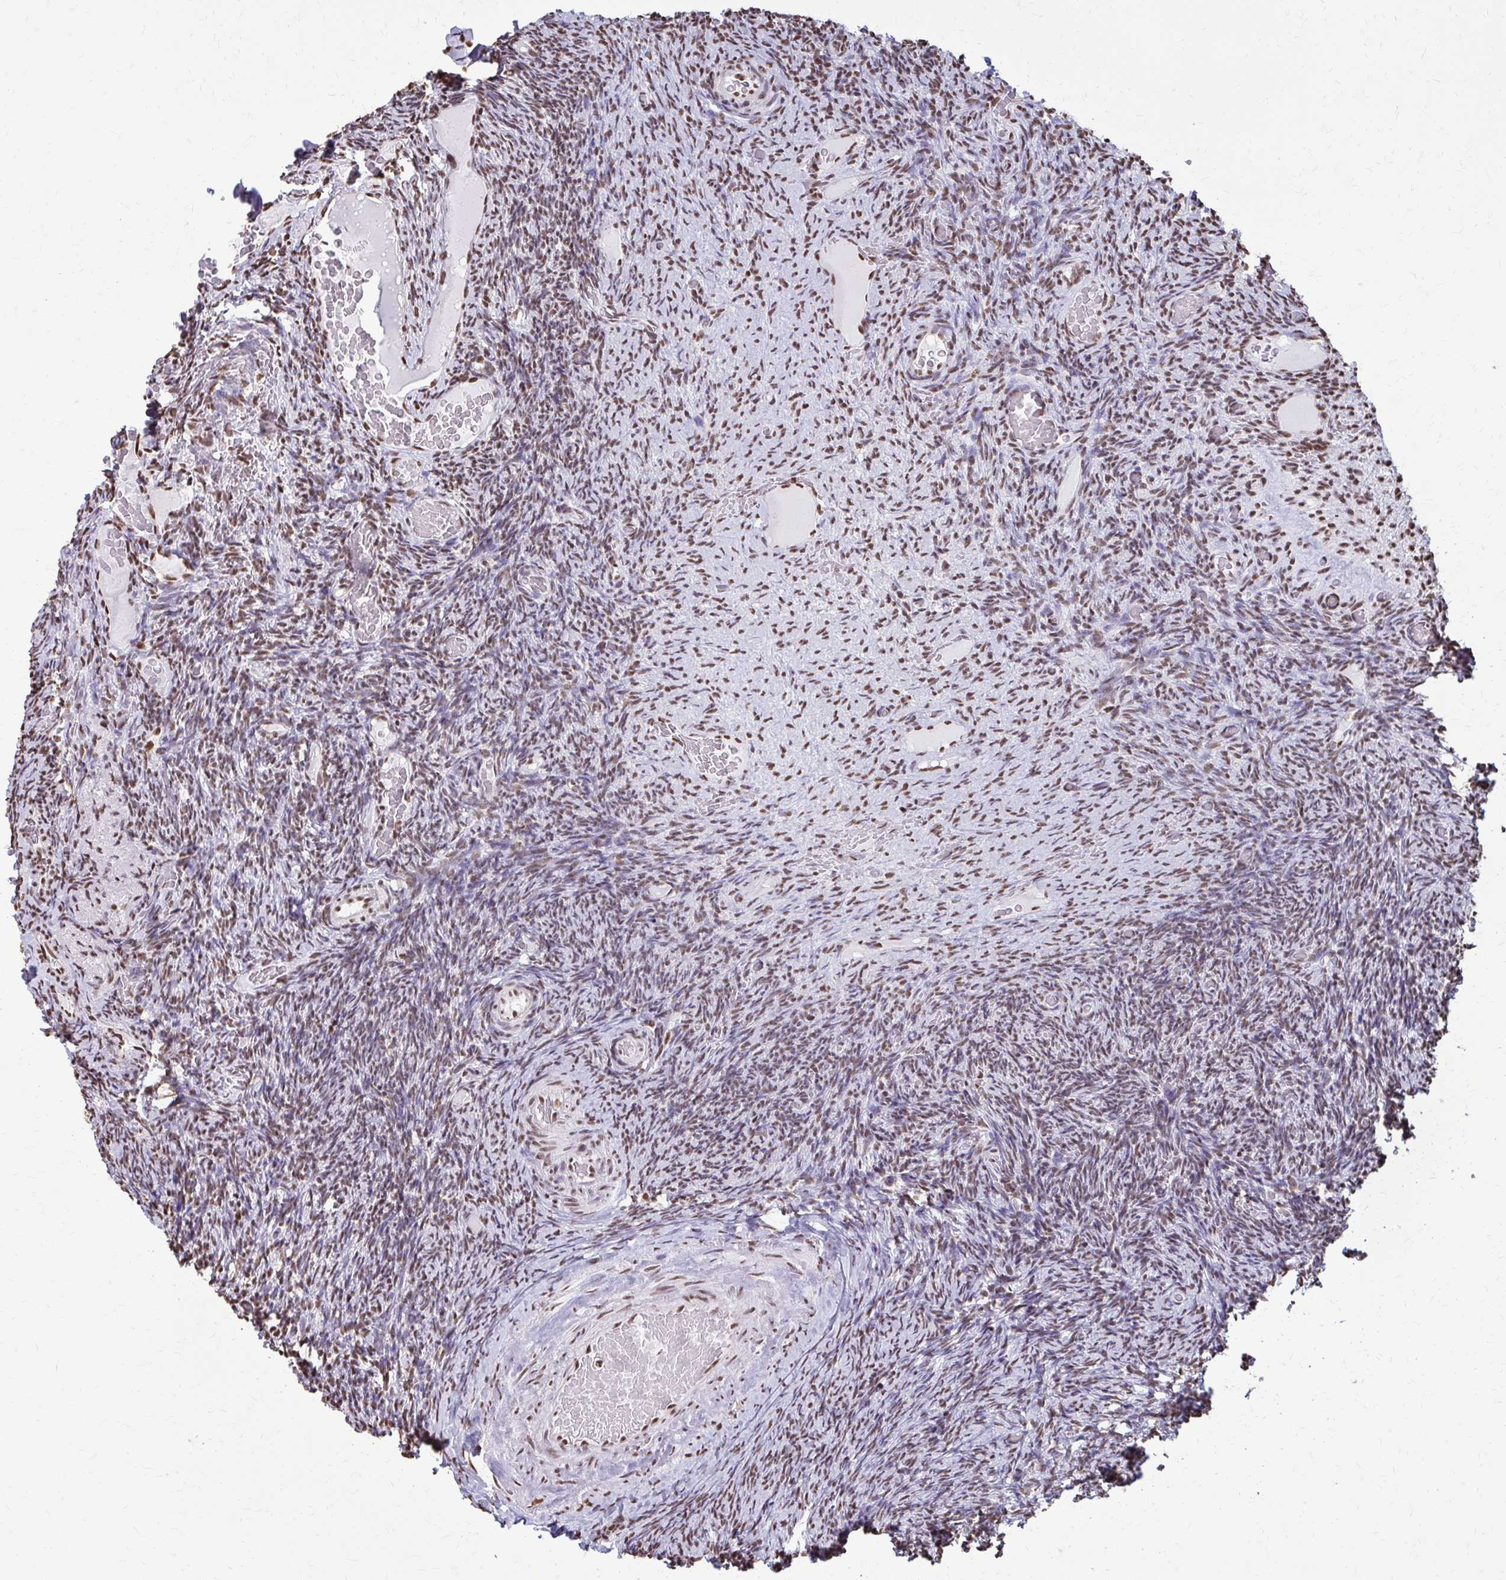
{"staining": {"intensity": "moderate", "quantity": ">75%", "location": "nuclear"}, "tissue": "ovary", "cell_type": "Ovarian stroma cells", "image_type": "normal", "snomed": [{"axis": "morphology", "description": "Normal tissue, NOS"}, {"axis": "topography", "description": "Ovary"}], "caption": "Moderate nuclear positivity for a protein is identified in about >75% of ovarian stroma cells of normal ovary using immunohistochemistry.", "gene": "SNRPA", "patient": {"sex": "female", "age": 34}}